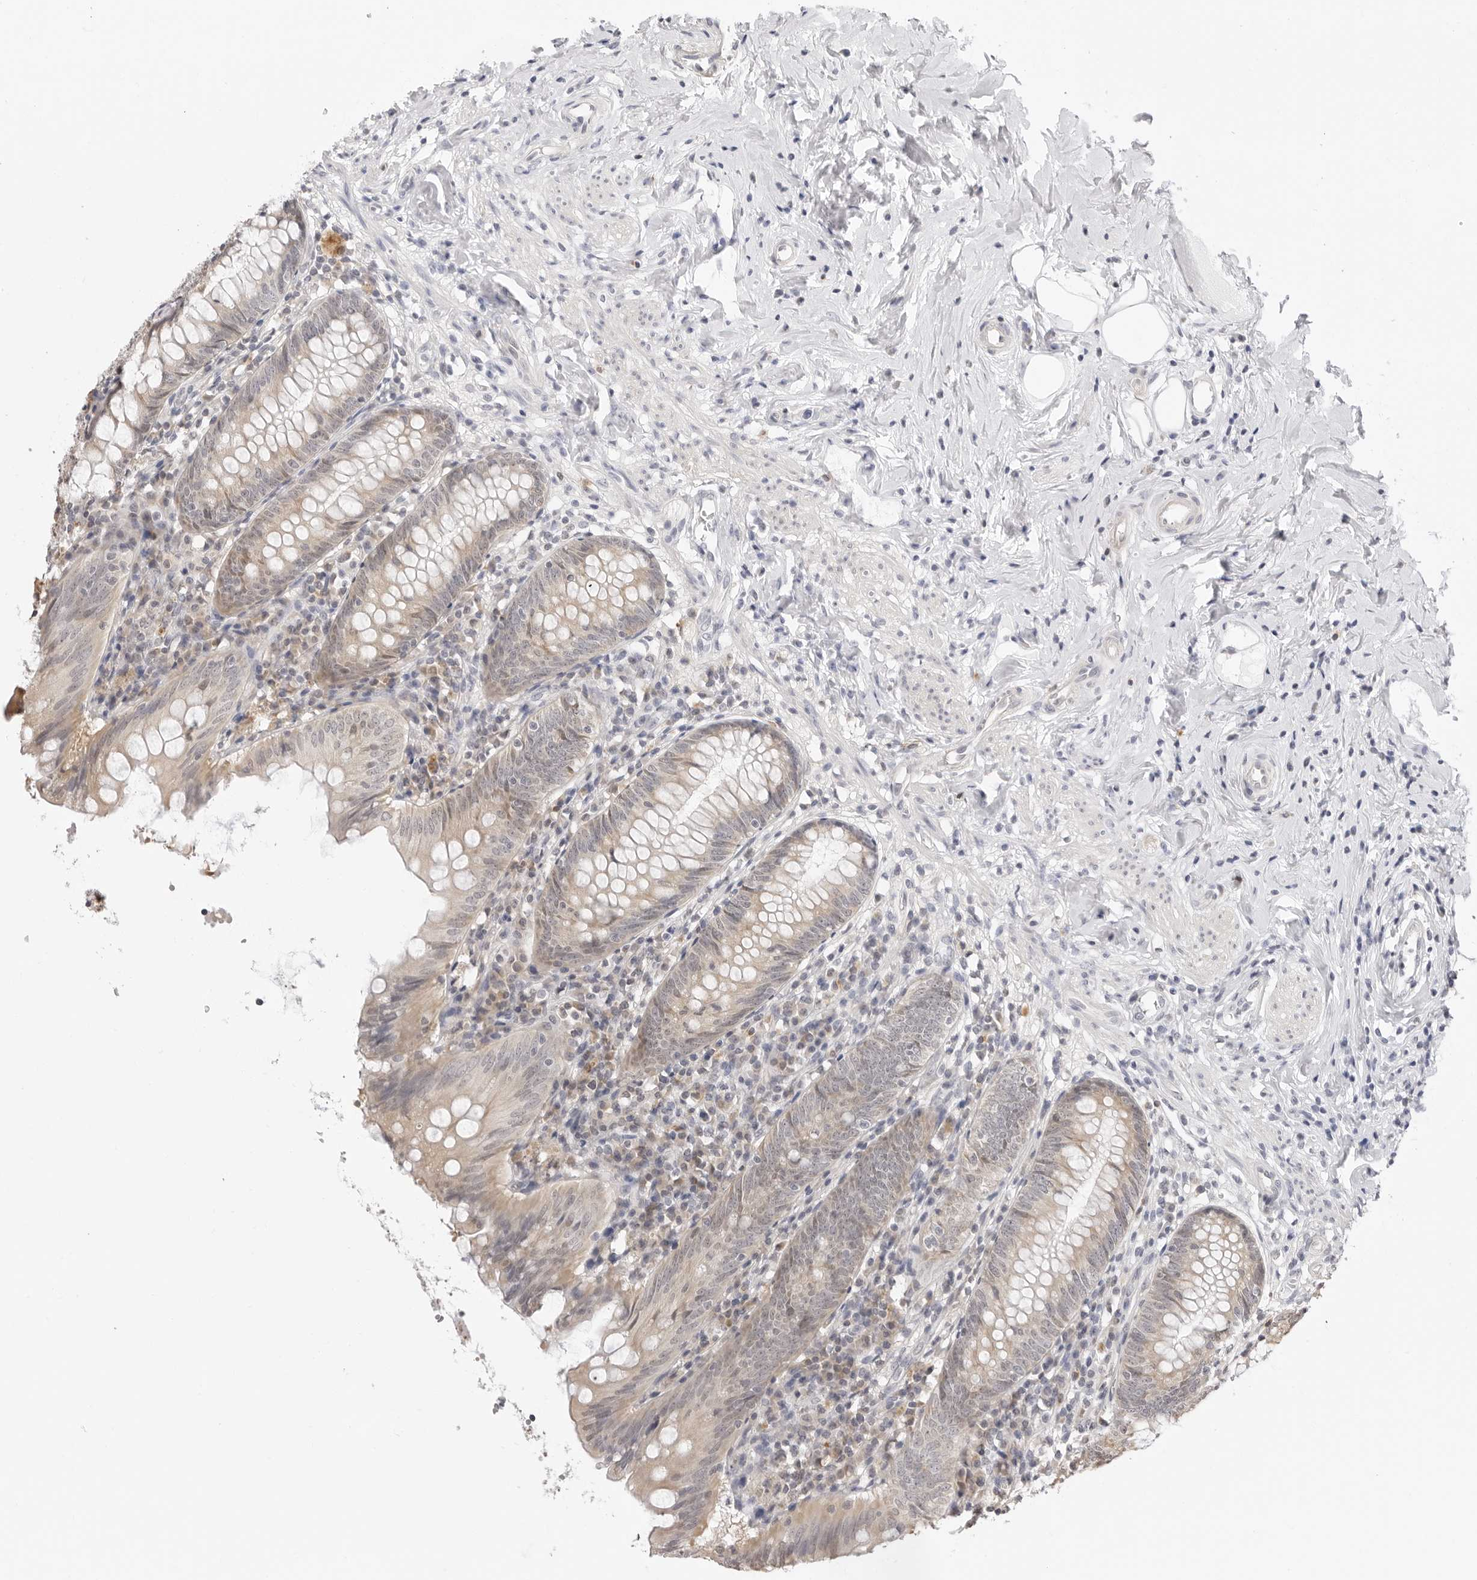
{"staining": {"intensity": "moderate", "quantity": ">75%", "location": "cytoplasmic/membranous"}, "tissue": "appendix", "cell_type": "Glandular cells", "image_type": "normal", "snomed": [{"axis": "morphology", "description": "Normal tissue, NOS"}, {"axis": "topography", "description": "Appendix"}], "caption": "Brown immunohistochemical staining in normal human appendix shows moderate cytoplasmic/membranous positivity in about >75% of glandular cells.", "gene": "FDPS", "patient": {"sex": "female", "age": 54}}